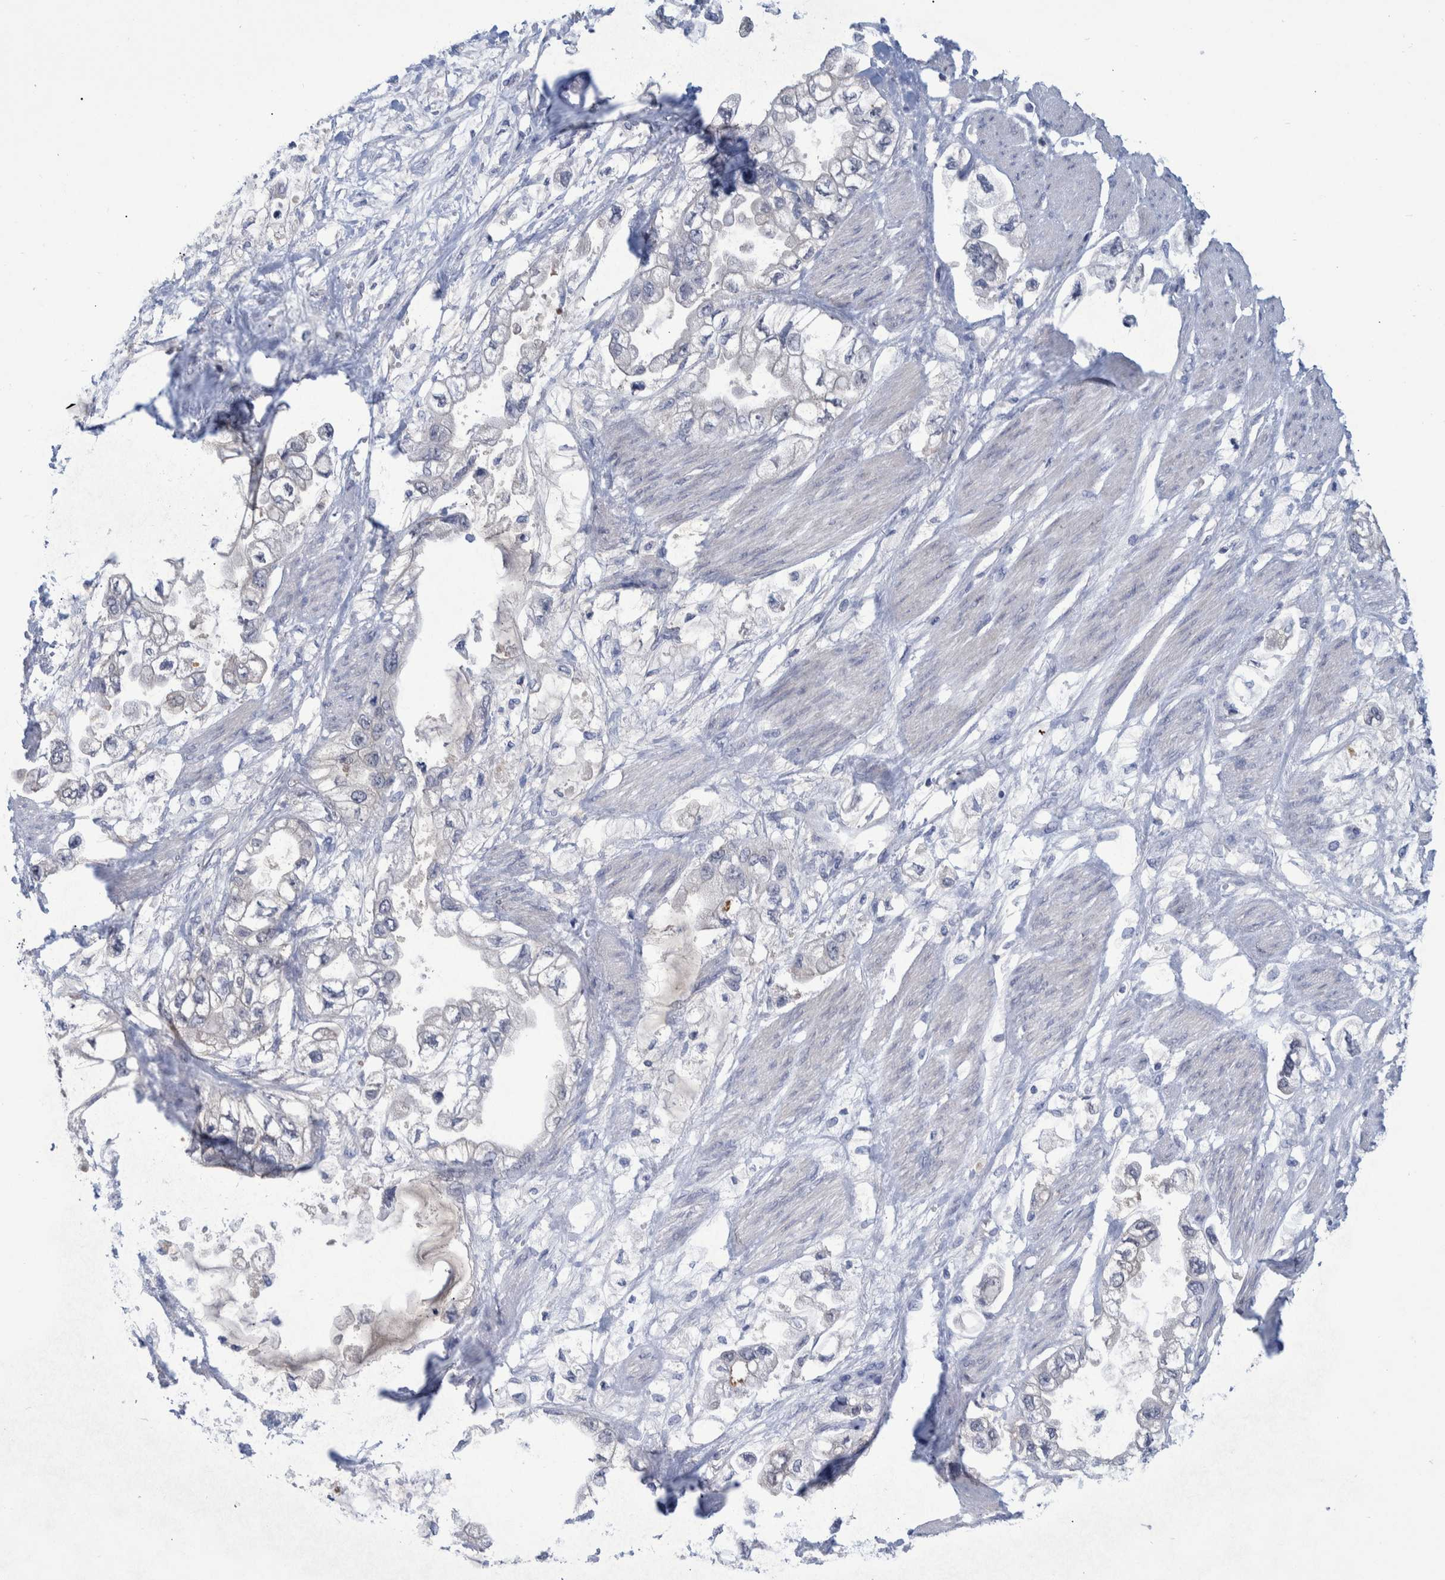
{"staining": {"intensity": "weak", "quantity": "<25%", "location": "cytoplasmic/membranous"}, "tissue": "stomach cancer", "cell_type": "Tumor cells", "image_type": "cancer", "snomed": [{"axis": "morphology", "description": "Normal tissue, NOS"}, {"axis": "morphology", "description": "Adenocarcinoma, NOS"}, {"axis": "topography", "description": "Stomach"}], "caption": "A histopathology image of stomach cancer stained for a protein demonstrates no brown staining in tumor cells. (DAB immunohistochemistry (IHC) with hematoxylin counter stain).", "gene": "PCYT2", "patient": {"sex": "male", "age": 62}}